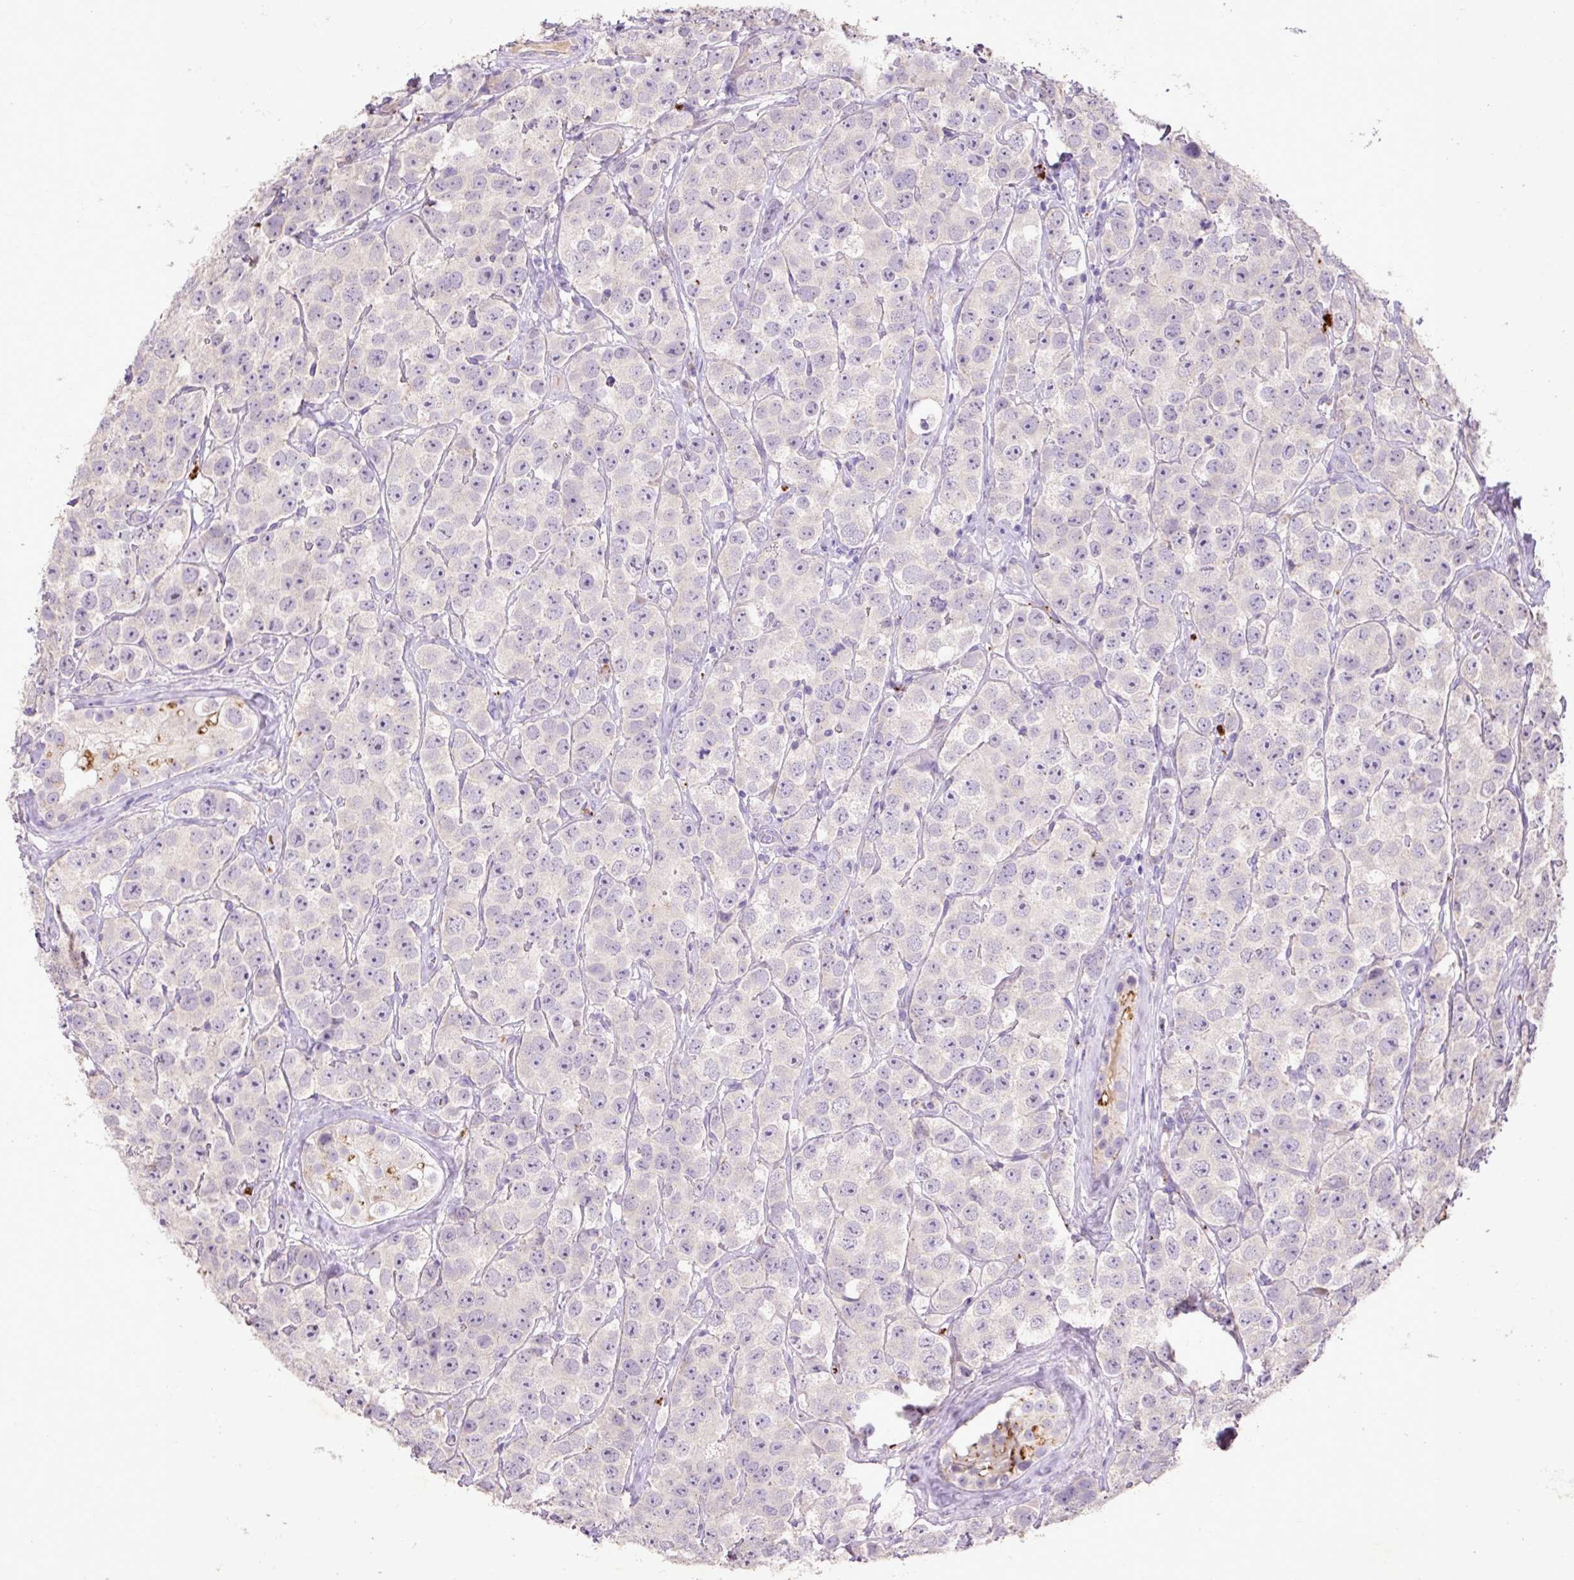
{"staining": {"intensity": "negative", "quantity": "none", "location": "none"}, "tissue": "testis cancer", "cell_type": "Tumor cells", "image_type": "cancer", "snomed": [{"axis": "morphology", "description": "Seminoma, NOS"}, {"axis": "topography", "description": "Testis"}], "caption": "There is no significant expression in tumor cells of testis seminoma.", "gene": "LRTM2", "patient": {"sex": "male", "age": 28}}